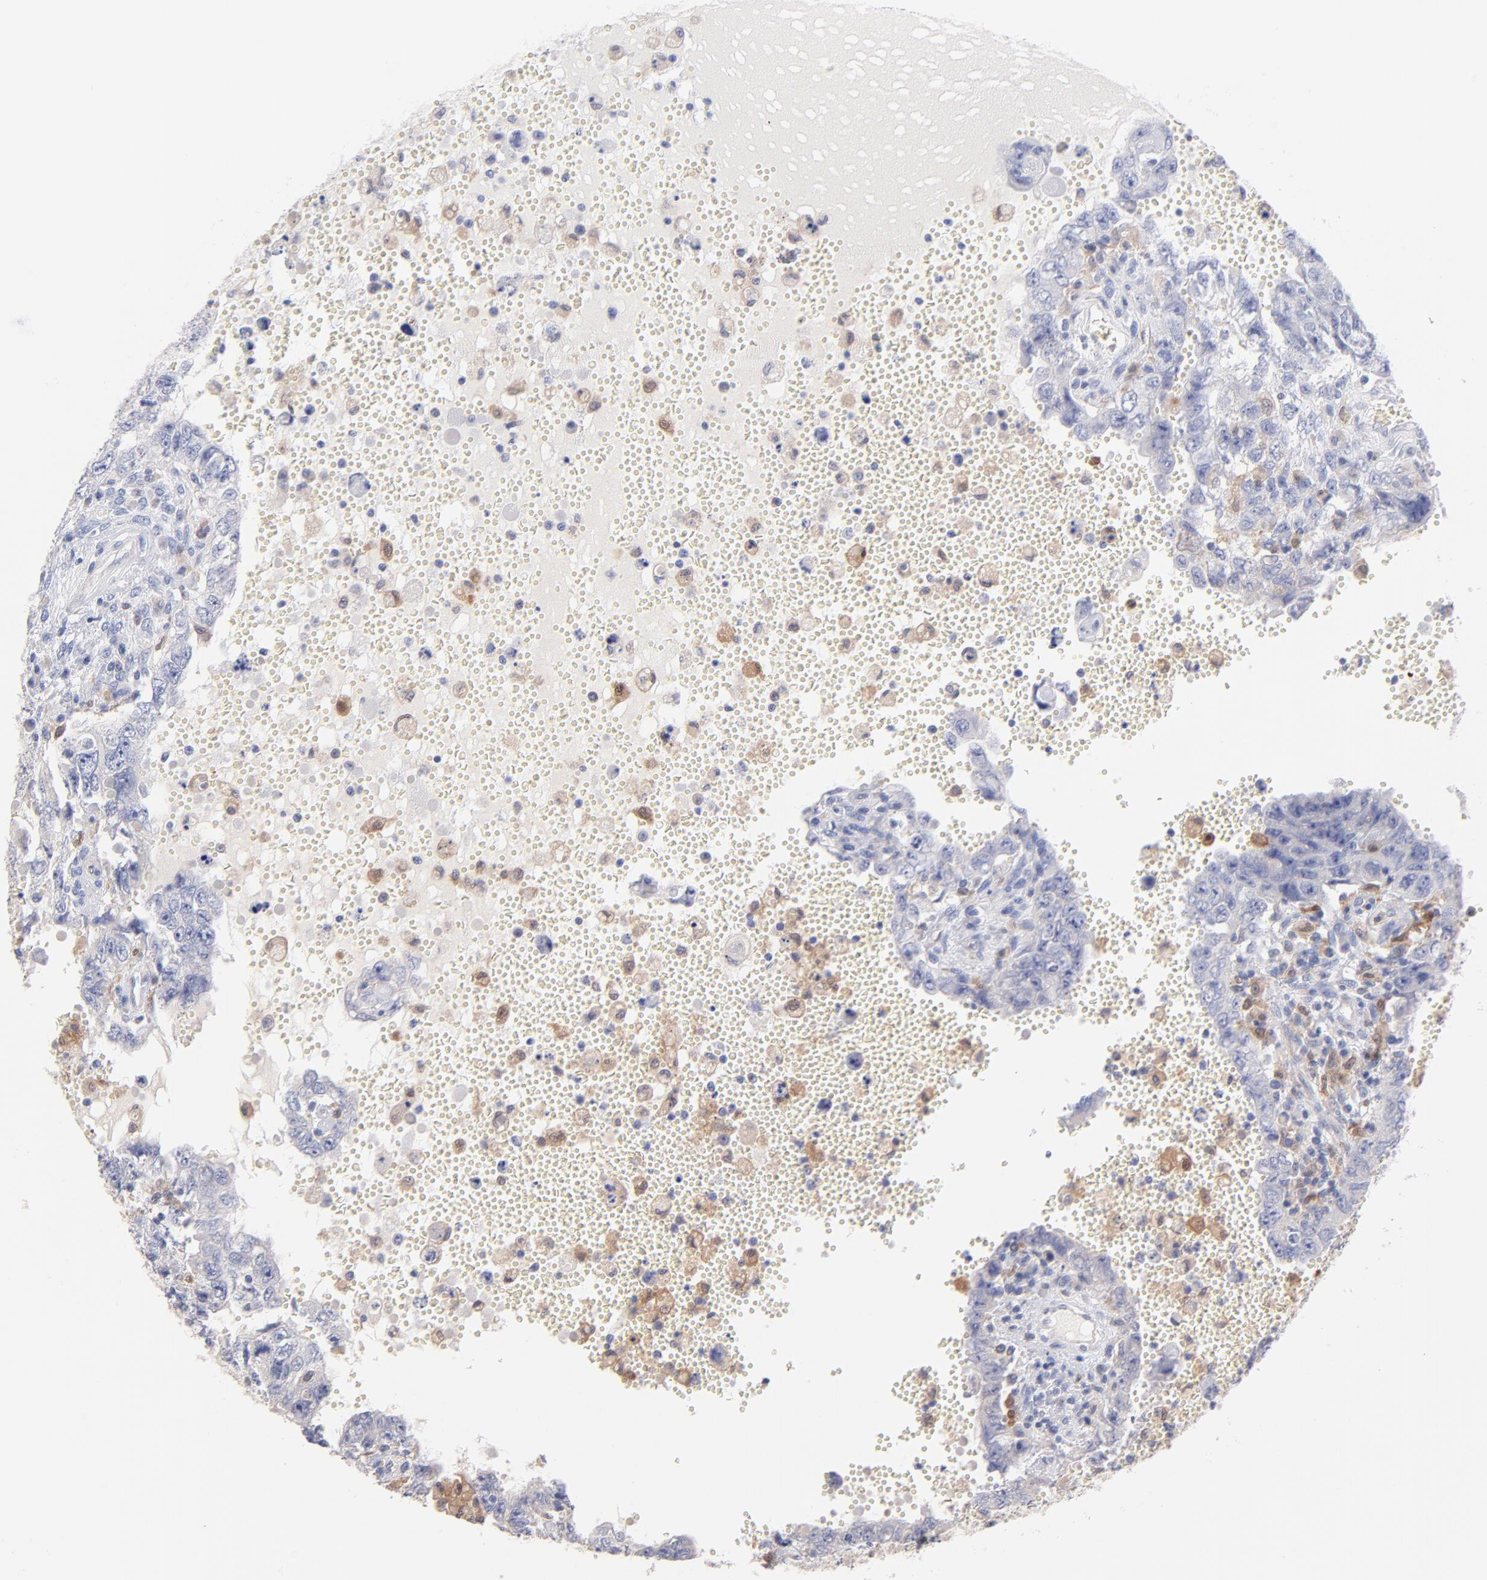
{"staining": {"intensity": "weak", "quantity": "25%-75%", "location": "cytoplasmic/membranous"}, "tissue": "testis cancer", "cell_type": "Tumor cells", "image_type": "cancer", "snomed": [{"axis": "morphology", "description": "Carcinoma, Embryonal, NOS"}, {"axis": "topography", "description": "Testis"}], "caption": "The photomicrograph reveals a brown stain indicating the presence of a protein in the cytoplasmic/membranous of tumor cells in embryonal carcinoma (testis).", "gene": "BID", "patient": {"sex": "male", "age": 26}}